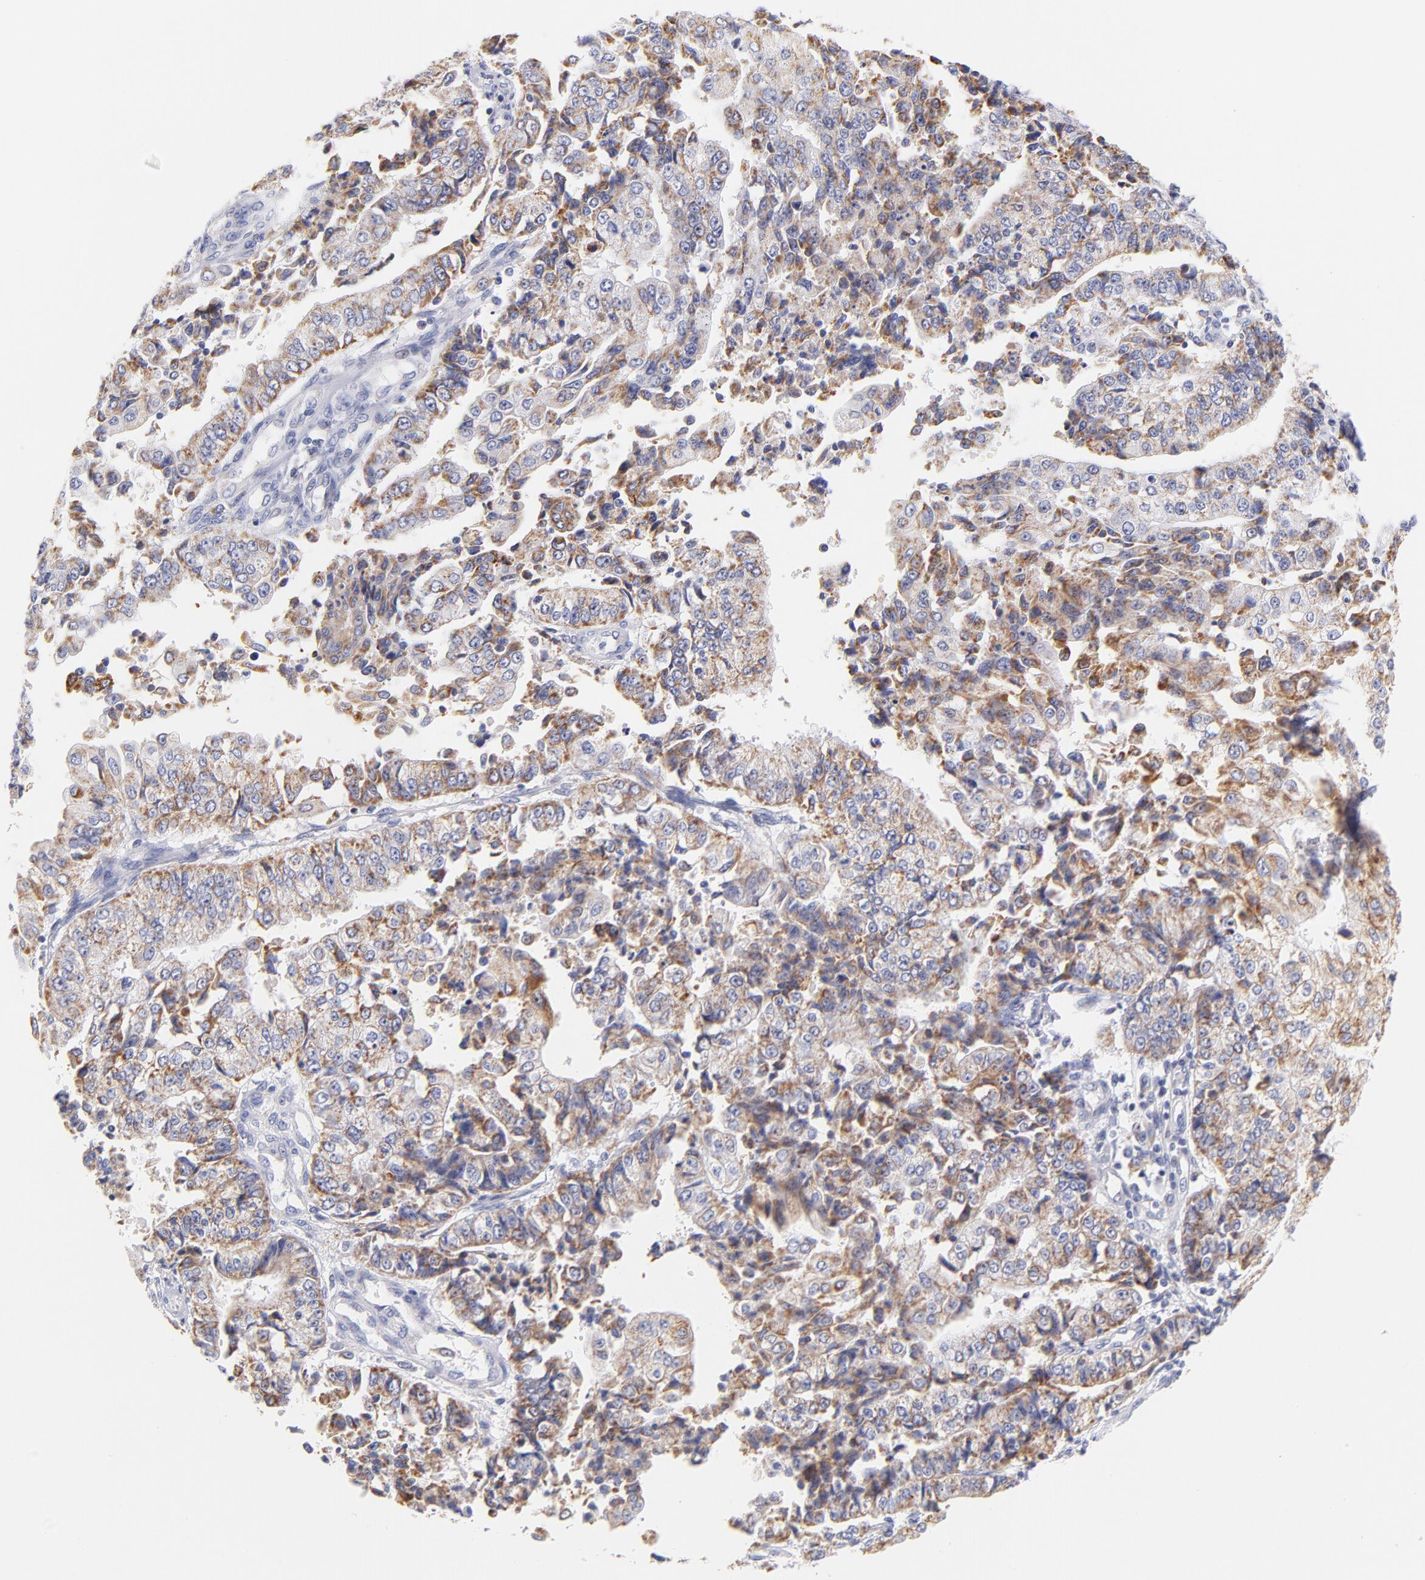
{"staining": {"intensity": "moderate", "quantity": ">75%", "location": "cytoplasmic/membranous"}, "tissue": "endometrial cancer", "cell_type": "Tumor cells", "image_type": "cancer", "snomed": [{"axis": "morphology", "description": "Adenocarcinoma, NOS"}, {"axis": "topography", "description": "Endometrium"}], "caption": "The immunohistochemical stain highlights moderate cytoplasmic/membranous staining in tumor cells of adenocarcinoma (endometrial) tissue.", "gene": "AIFM1", "patient": {"sex": "female", "age": 75}}